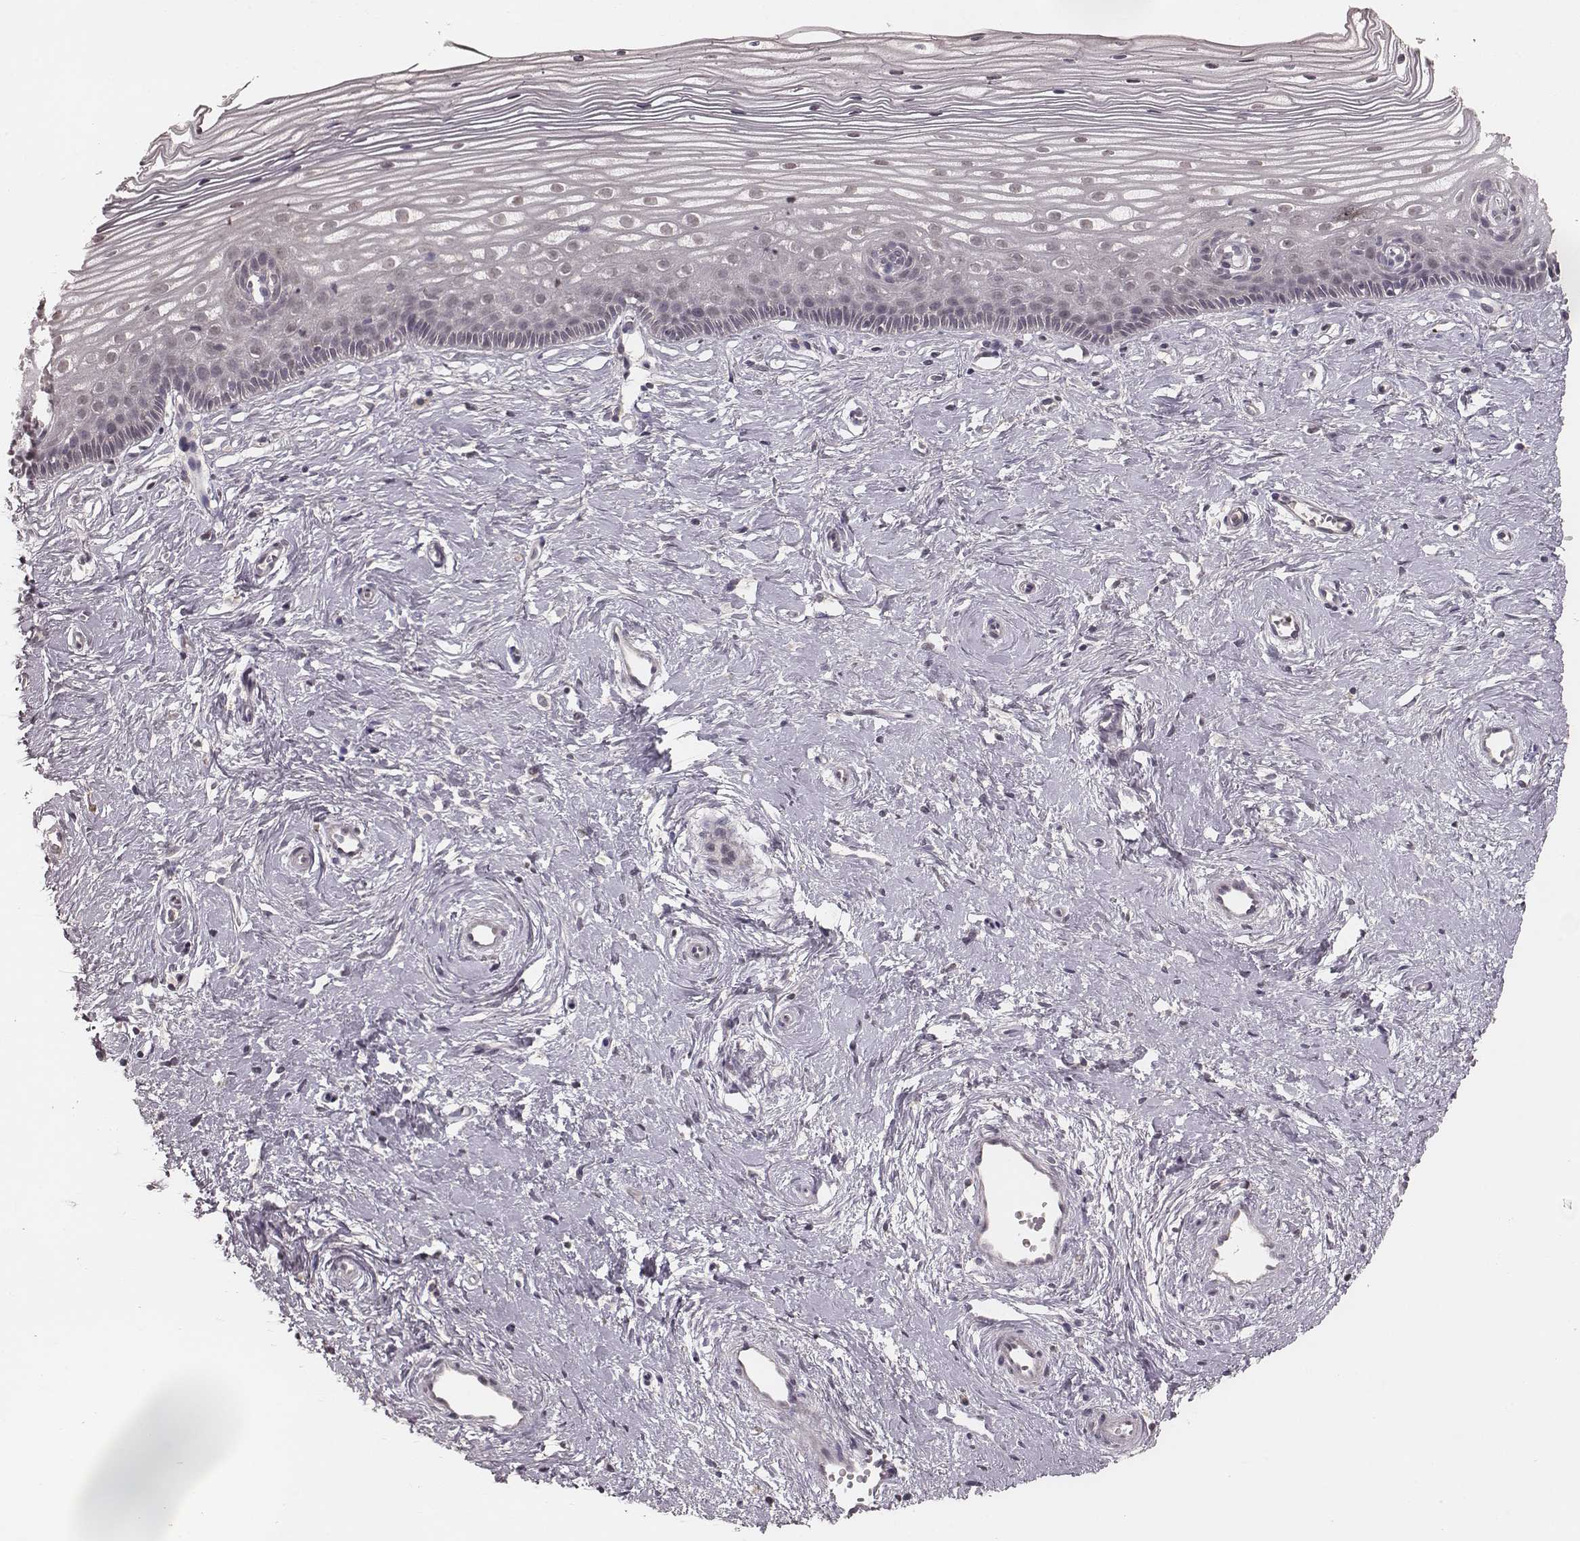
{"staining": {"intensity": "negative", "quantity": "none", "location": "none"}, "tissue": "cervix", "cell_type": "Glandular cells", "image_type": "normal", "snomed": [{"axis": "morphology", "description": "Normal tissue, NOS"}, {"axis": "topography", "description": "Cervix"}], "caption": "Protein analysis of normal cervix displays no significant expression in glandular cells.", "gene": "LY6K", "patient": {"sex": "female", "age": 40}}